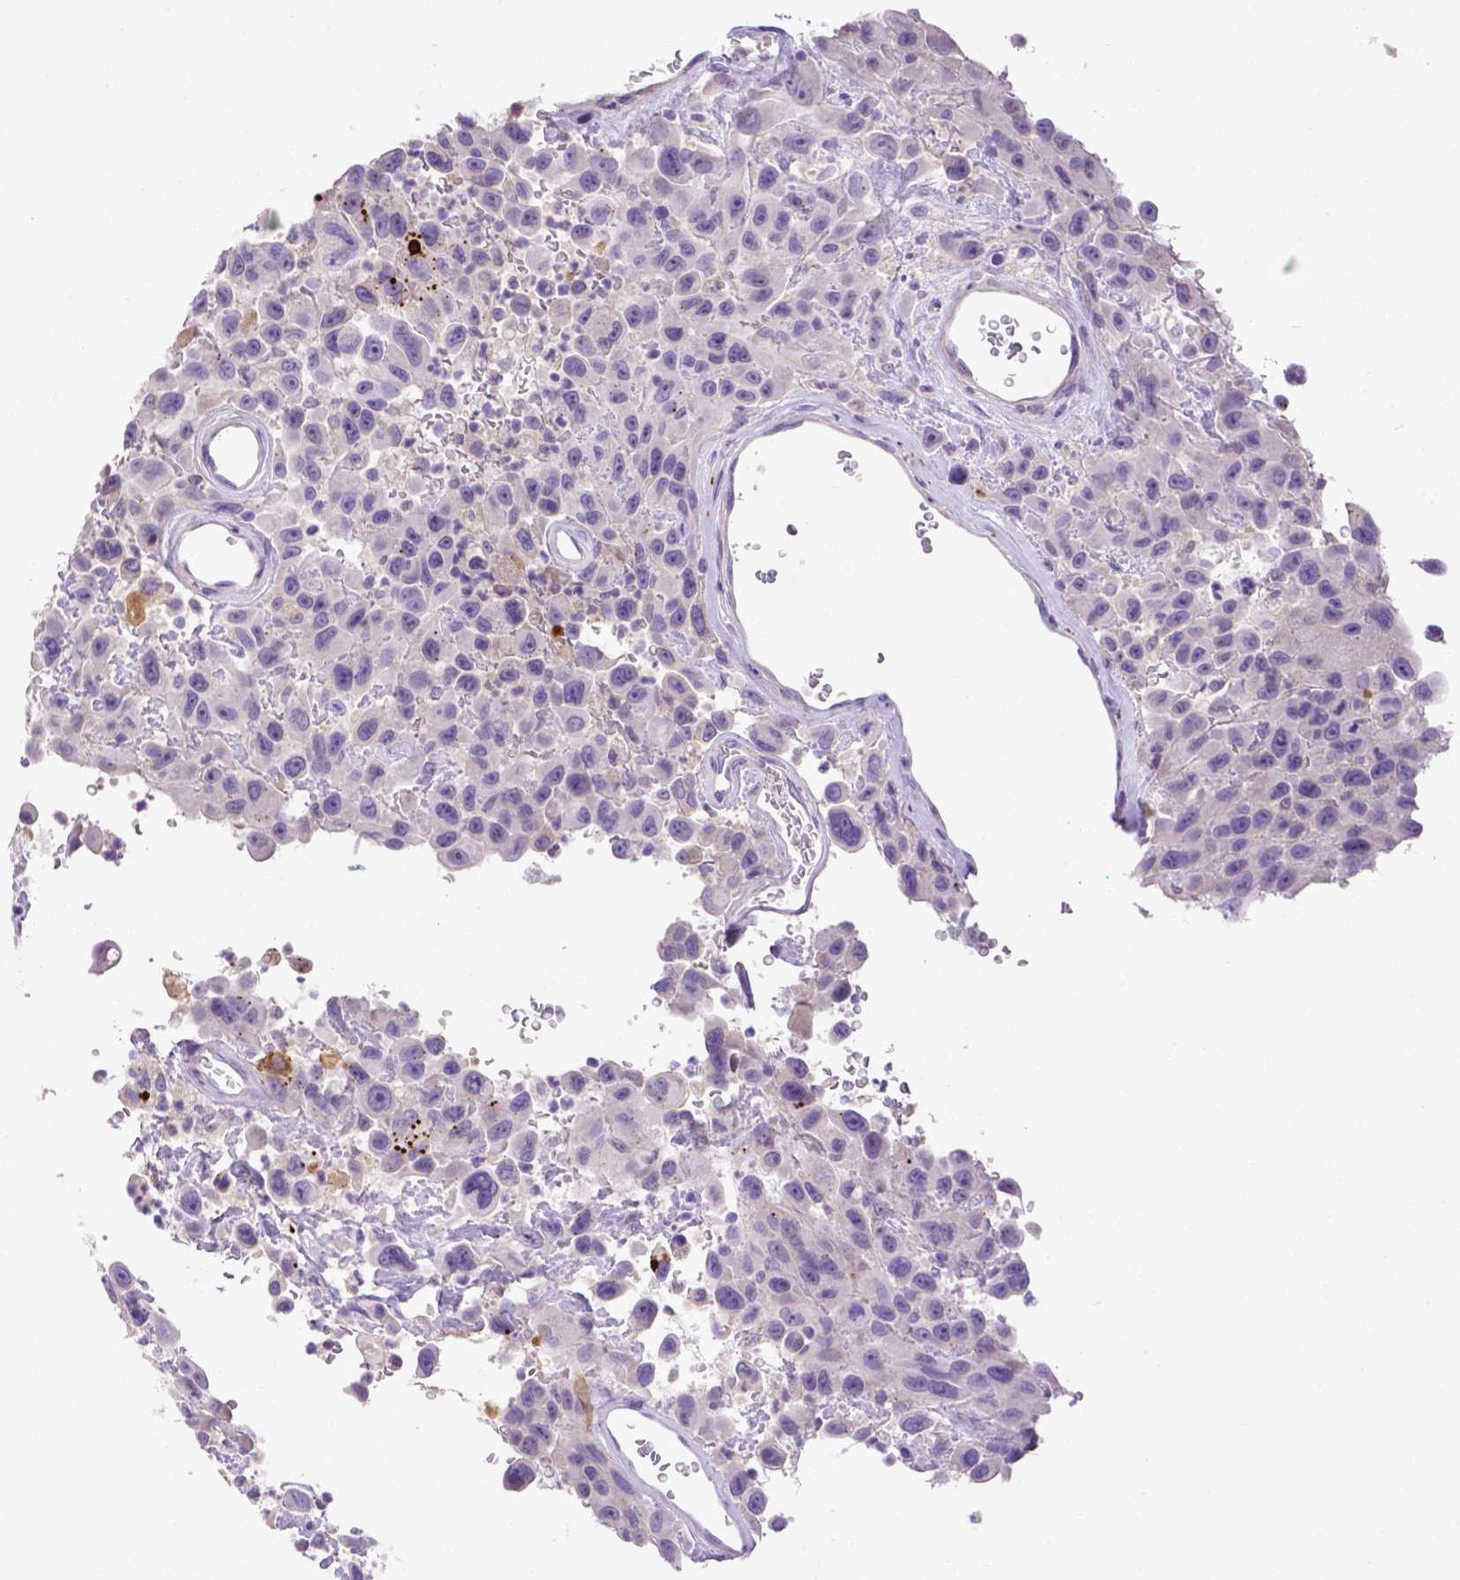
{"staining": {"intensity": "negative", "quantity": "none", "location": "none"}, "tissue": "urothelial cancer", "cell_type": "Tumor cells", "image_type": "cancer", "snomed": [{"axis": "morphology", "description": "Urothelial carcinoma, High grade"}, {"axis": "topography", "description": "Urinary bladder"}], "caption": "The histopathology image exhibits no significant expression in tumor cells of urothelial carcinoma (high-grade).", "gene": "ADAM12", "patient": {"sex": "male", "age": 53}}